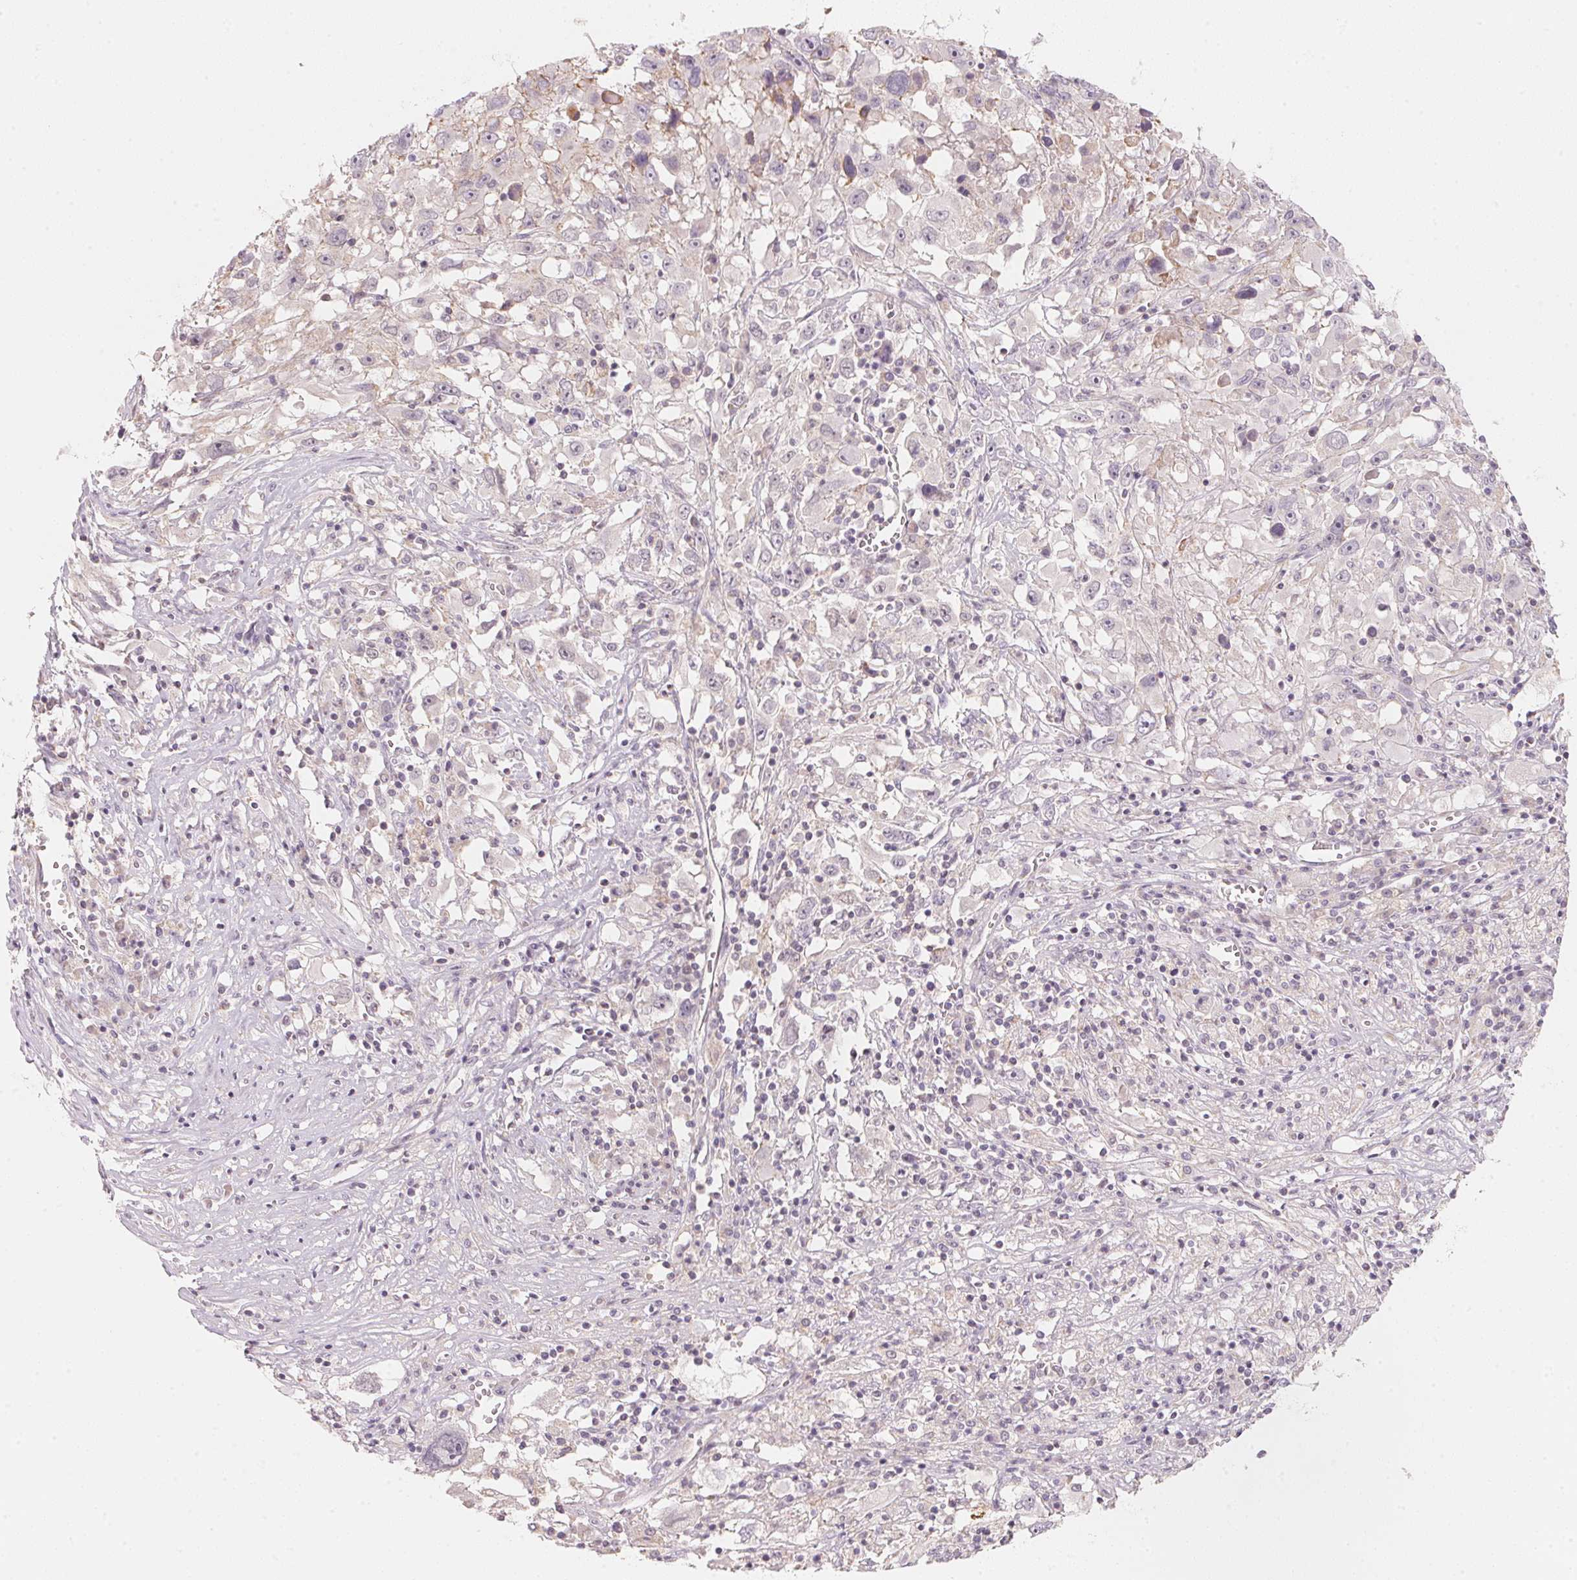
{"staining": {"intensity": "negative", "quantity": "none", "location": "none"}, "tissue": "melanoma", "cell_type": "Tumor cells", "image_type": "cancer", "snomed": [{"axis": "morphology", "description": "Malignant melanoma, Metastatic site"}, {"axis": "topography", "description": "Soft tissue"}], "caption": "Tumor cells are negative for brown protein staining in melanoma.", "gene": "ANKRD31", "patient": {"sex": "male", "age": 50}}